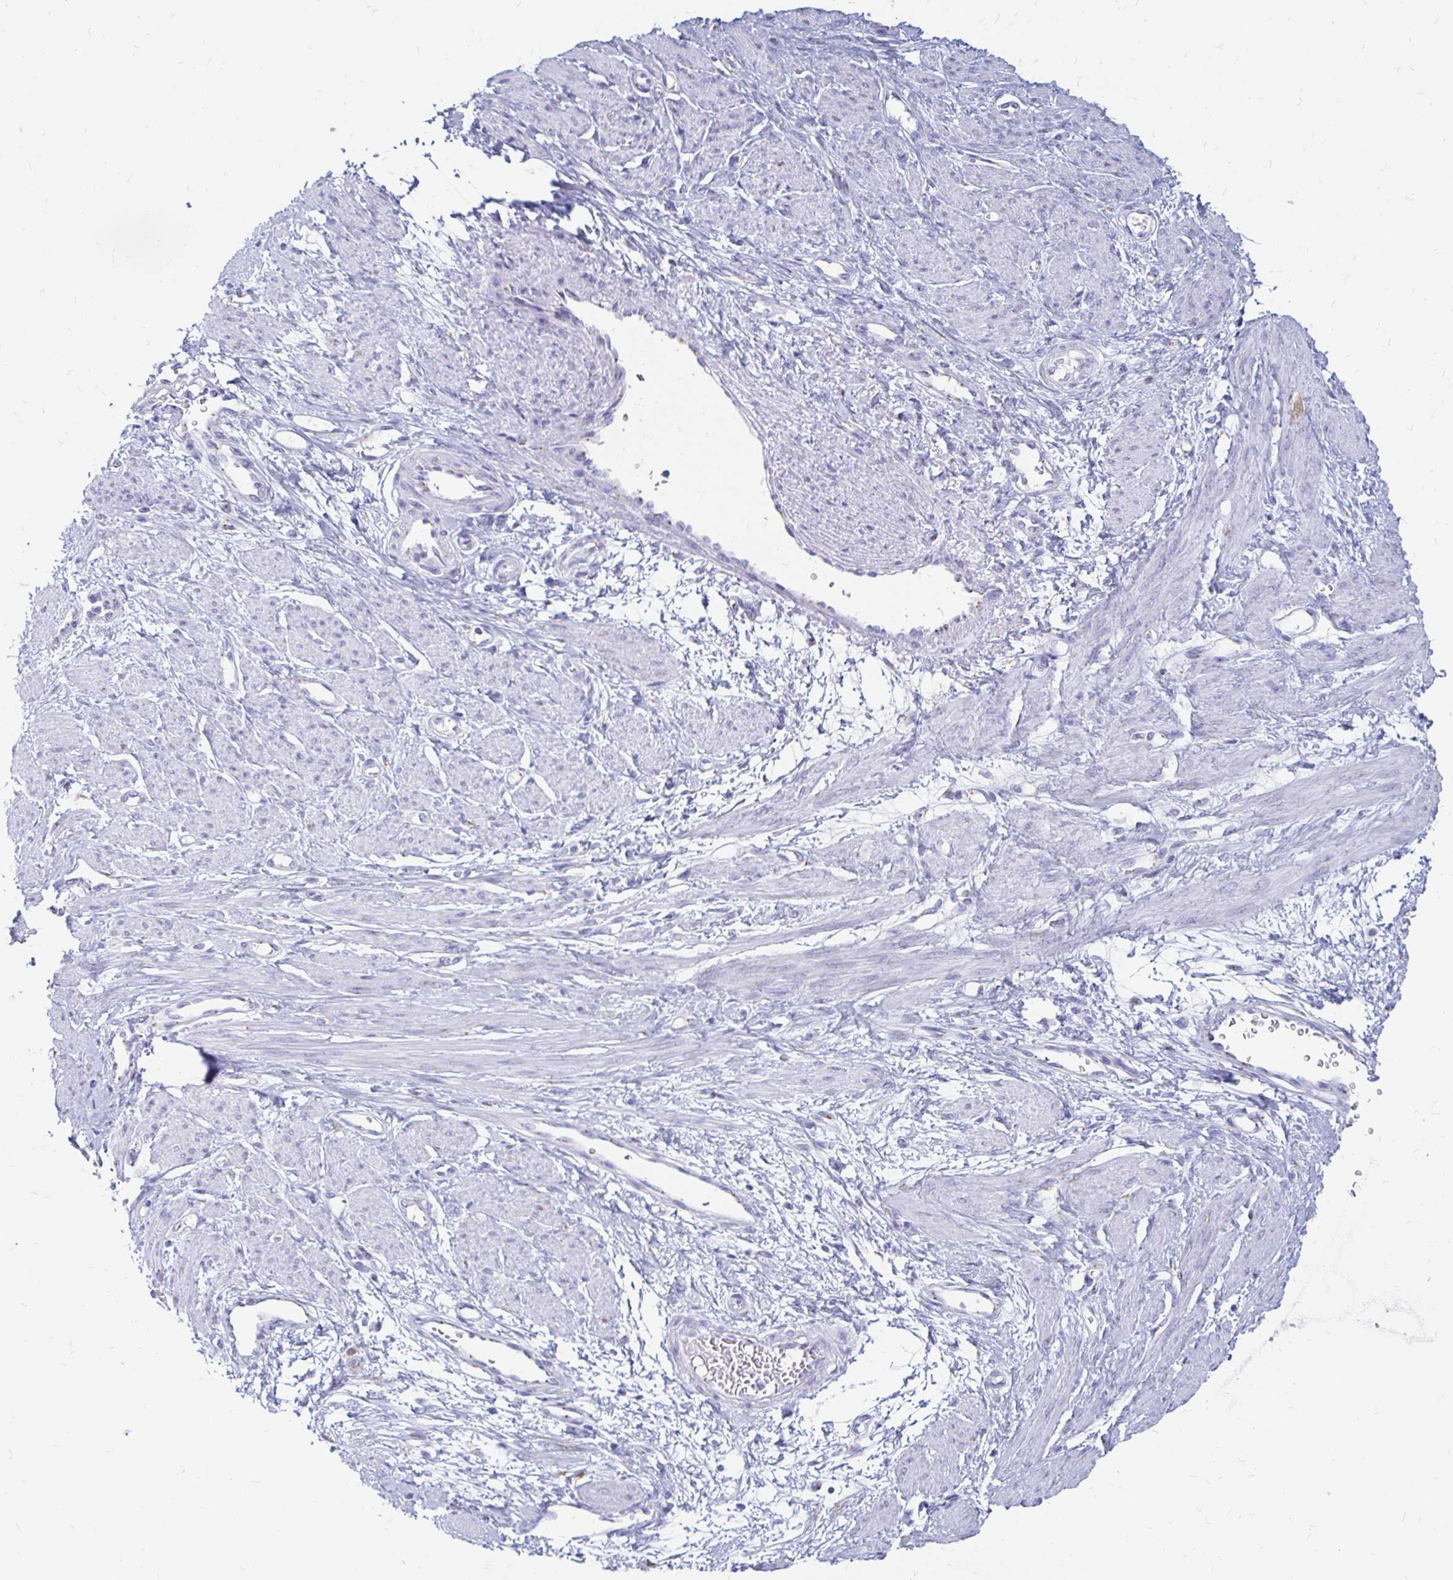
{"staining": {"intensity": "negative", "quantity": "none", "location": "none"}, "tissue": "smooth muscle", "cell_type": "Smooth muscle cells", "image_type": "normal", "snomed": [{"axis": "morphology", "description": "Normal tissue, NOS"}, {"axis": "topography", "description": "Smooth muscle"}, {"axis": "topography", "description": "Uterus"}], "caption": "This is an immunohistochemistry photomicrograph of unremarkable smooth muscle. There is no expression in smooth muscle cells.", "gene": "PAGE4", "patient": {"sex": "female", "age": 39}}